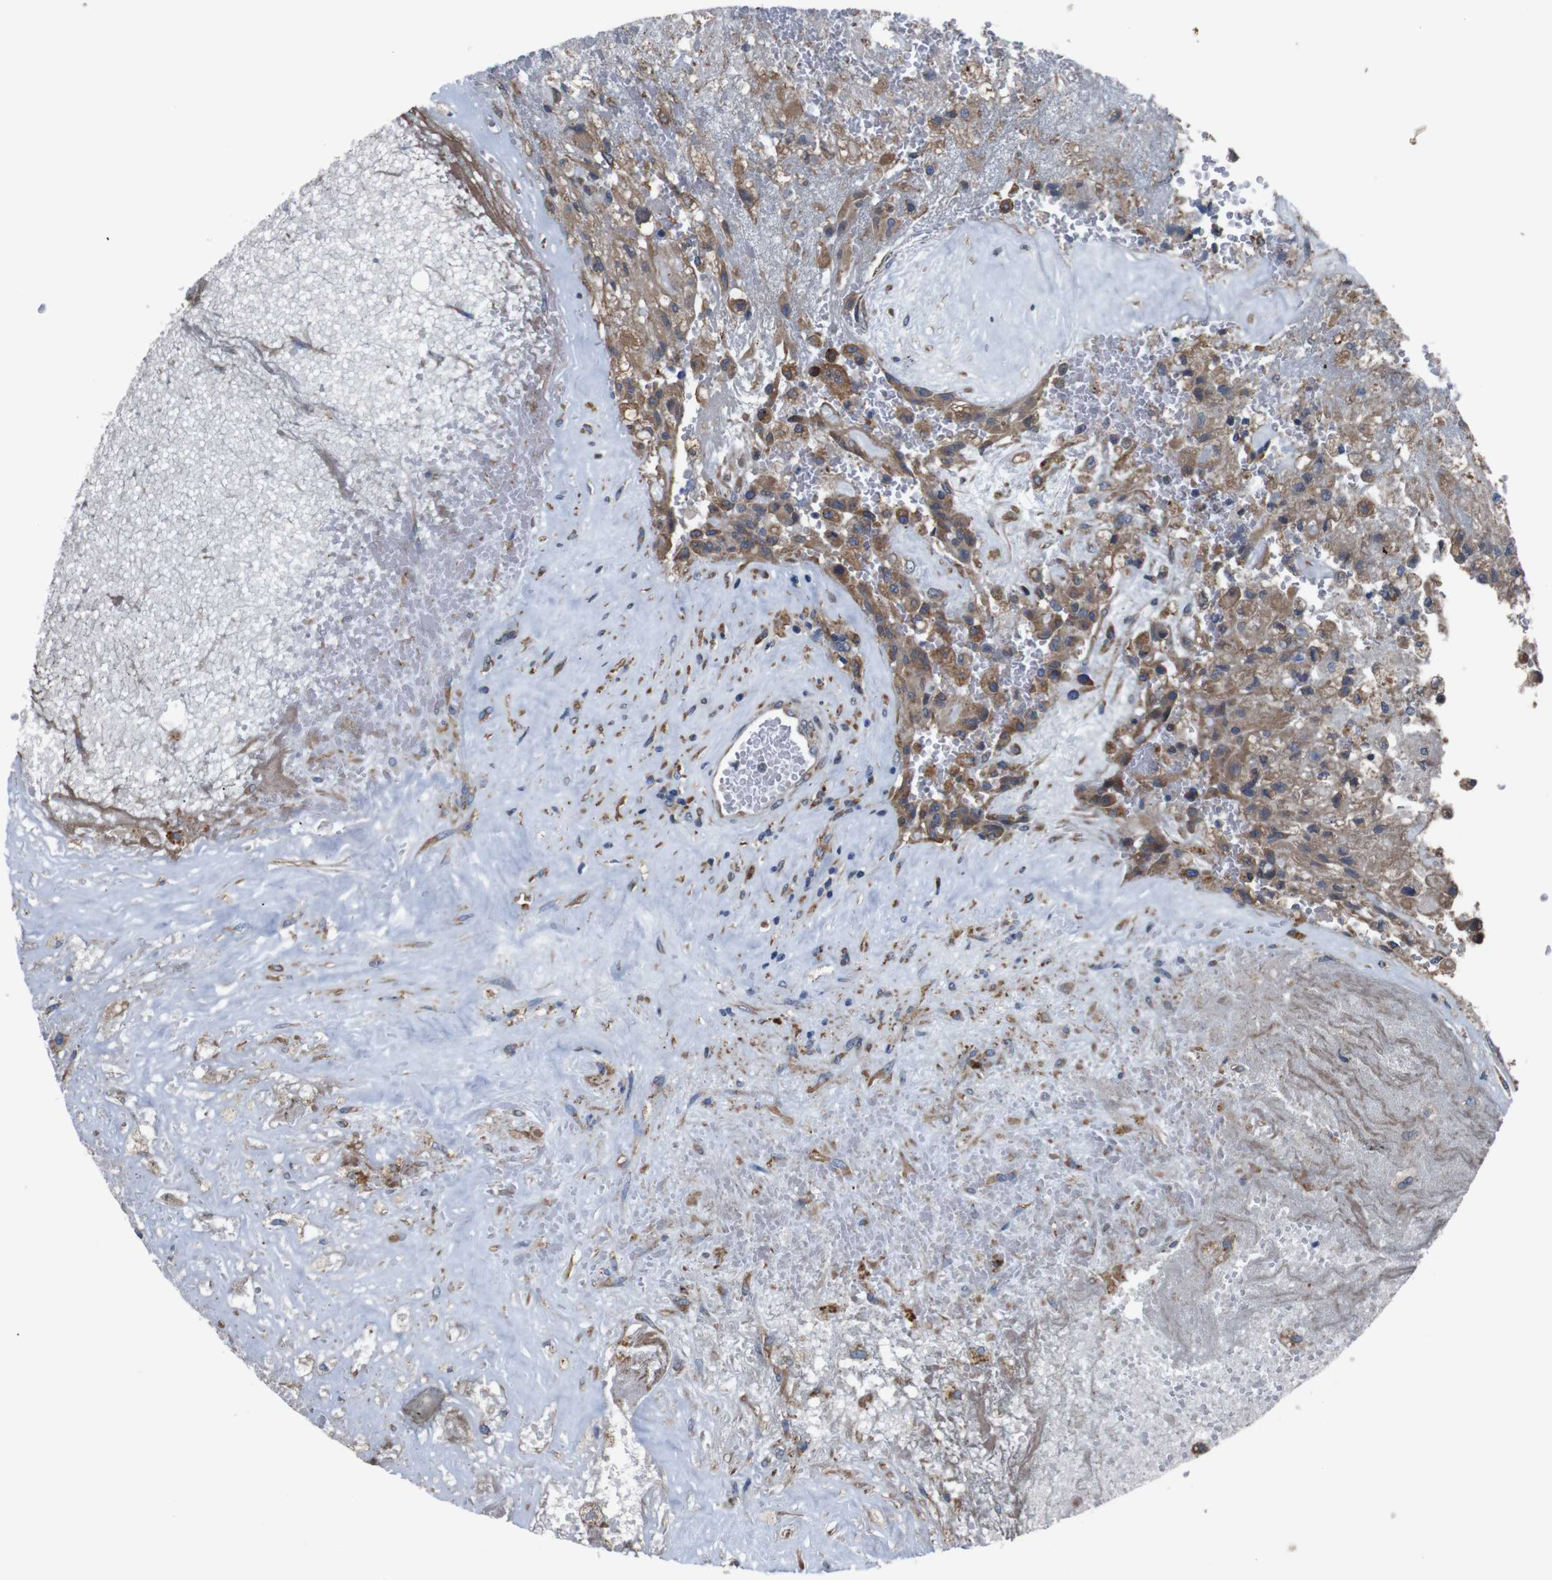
{"staining": {"intensity": "moderate", "quantity": ">75%", "location": "cytoplasmic/membranous"}, "tissue": "glioma", "cell_type": "Tumor cells", "image_type": "cancer", "snomed": [{"axis": "morphology", "description": "Normal tissue, NOS"}, {"axis": "morphology", "description": "Glioma, malignant, High grade"}, {"axis": "topography", "description": "Cerebral cortex"}], "caption": "Glioma stained with DAB immunohistochemistry reveals medium levels of moderate cytoplasmic/membranous positivity in about >75% of tumor cells. The staining was performed using DAB to visualize the protein expression in brown, while the nuclei were stained in blue with hematoxylin (Magnification: 20x).", "gene": "SIGMAR1", "patient": {"sex": "male", "age": 56}}